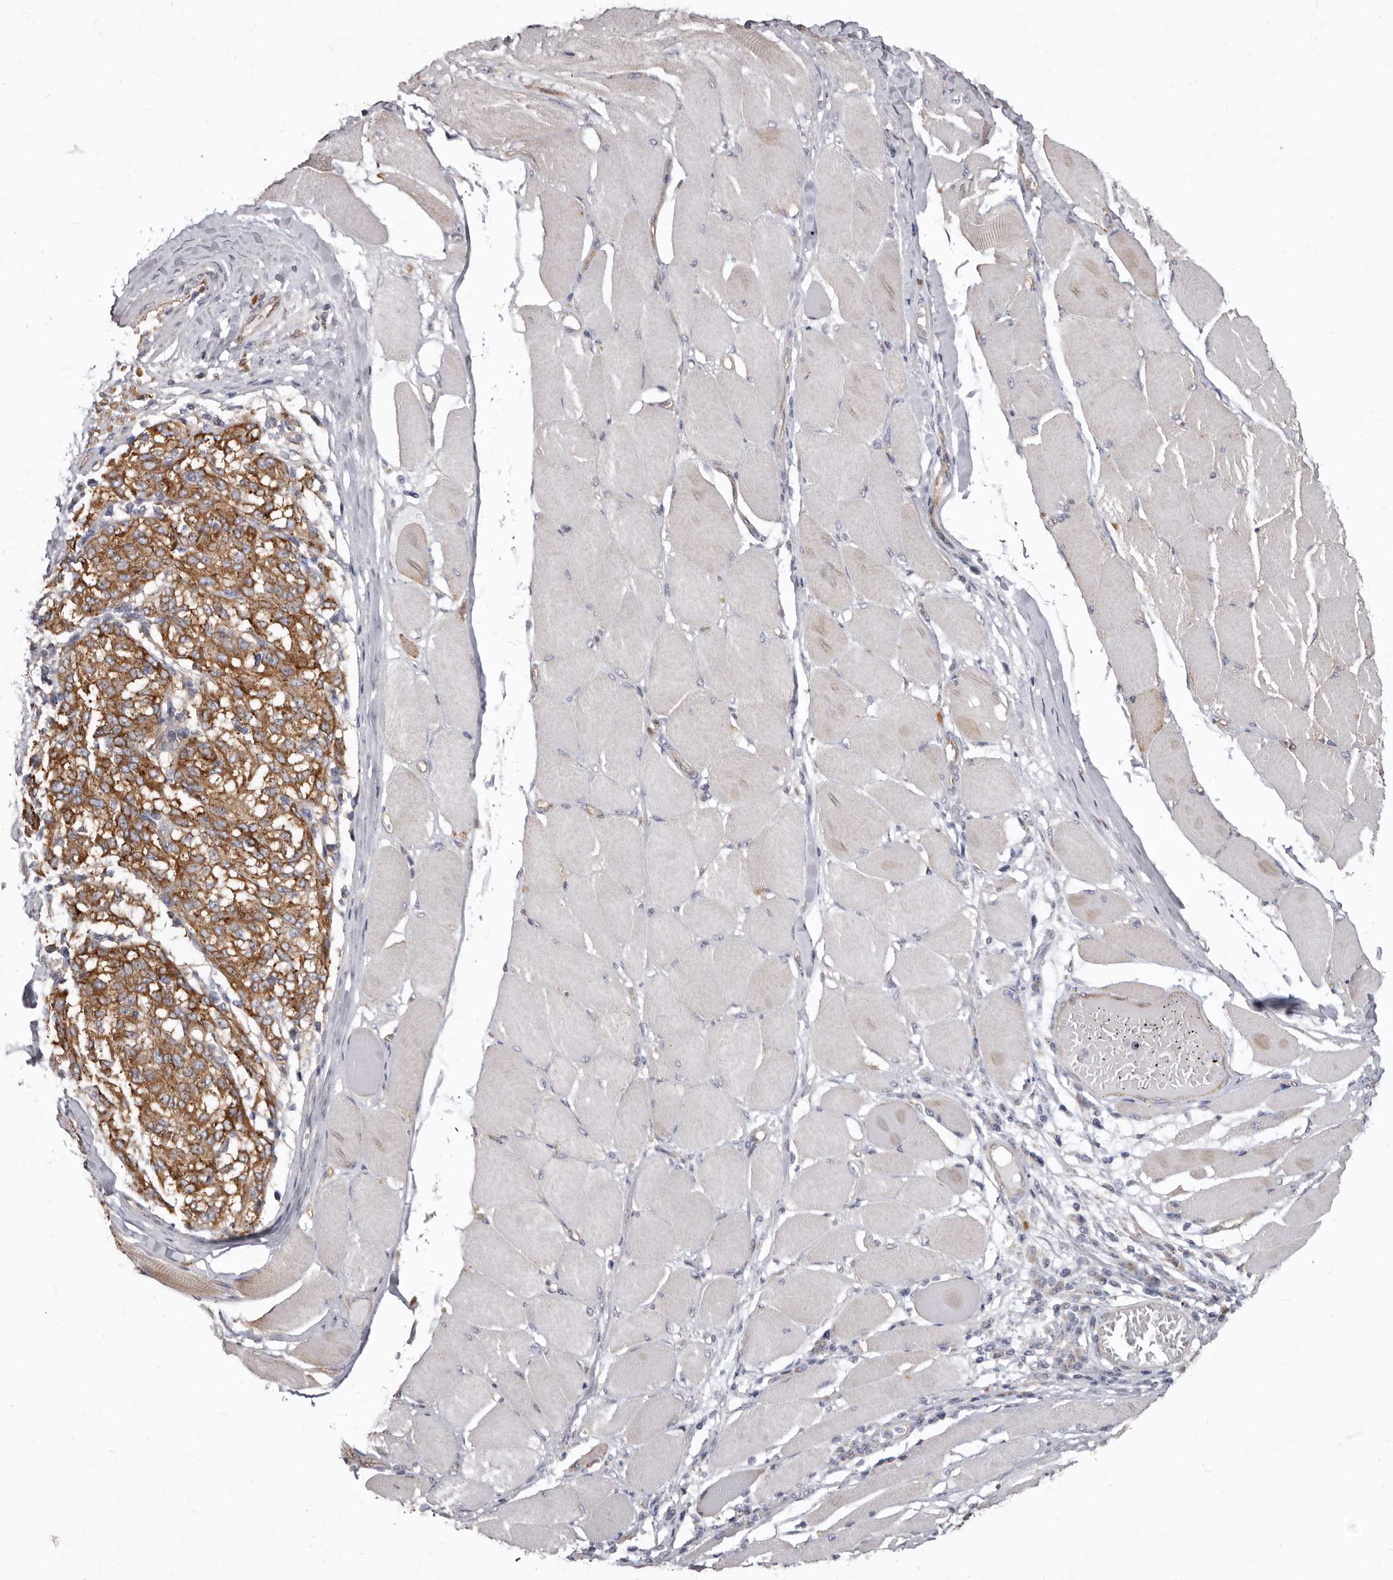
{"staining": {"intensity": "strong", "quantity": ">75%", "location": "cytoplasmic/membranous"}, "tissue": "melanoma", "cell_type": "Tumor cells", "image_type": "cancer", "snomed": [{"axis": "morphology", "description": "Malignant melanoma, NOS"}, {"axis": "topography", "description": "Skin"}], "caption": "DAB (3,3'-diaminobenzidine) immunohistochemical staining of human malignant melanoma reveals strong cytoplasmic/membranous protein staining in approximately >75% of tumor cells.", "gene": "FMO2", "patient": {"sex": "female", "age": 72}}